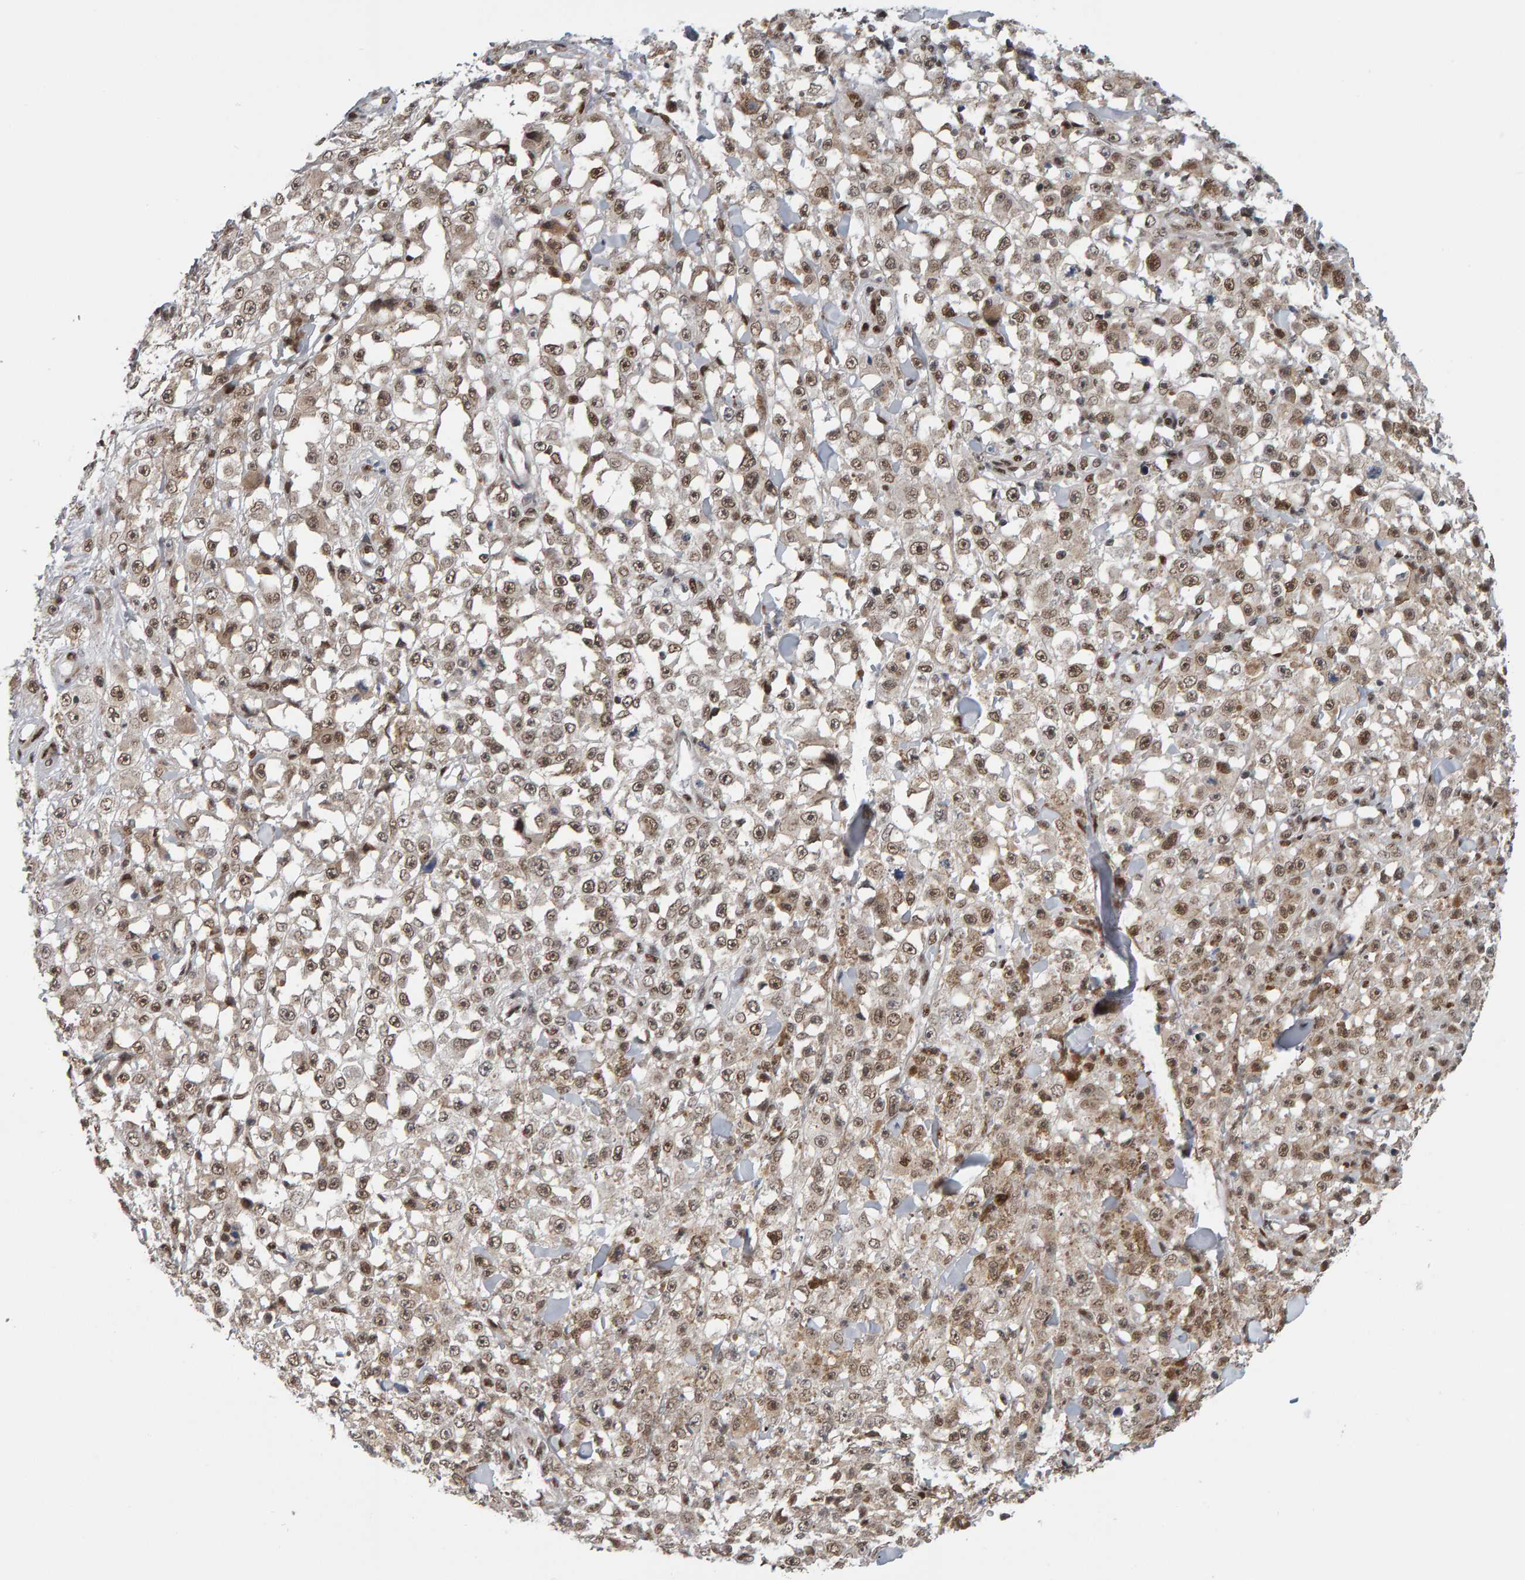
{"staining": {"intensity": "moderate", "quantity": ">75%", "location": "cytoplasmic/membranous,nuclear"}, "tissue": "melanoma", "cell_type": "Tumor cells", "image_type": "cancer", "snomed": [{"axis": "morphology", "description": "Malignant melanoma, NOS"}, {"axis": "topography", "description": "Skin"}], "caption": "IHC photomicrograph of human malignant melanoma stained for a protein (brown), which shows medium levels of moderate cytoplasmic/membranous and nuclear staining in approximately >75% of tumor cells.", "gene": "ATF7IP", "patient": {"sex": "female", "age": 82}}